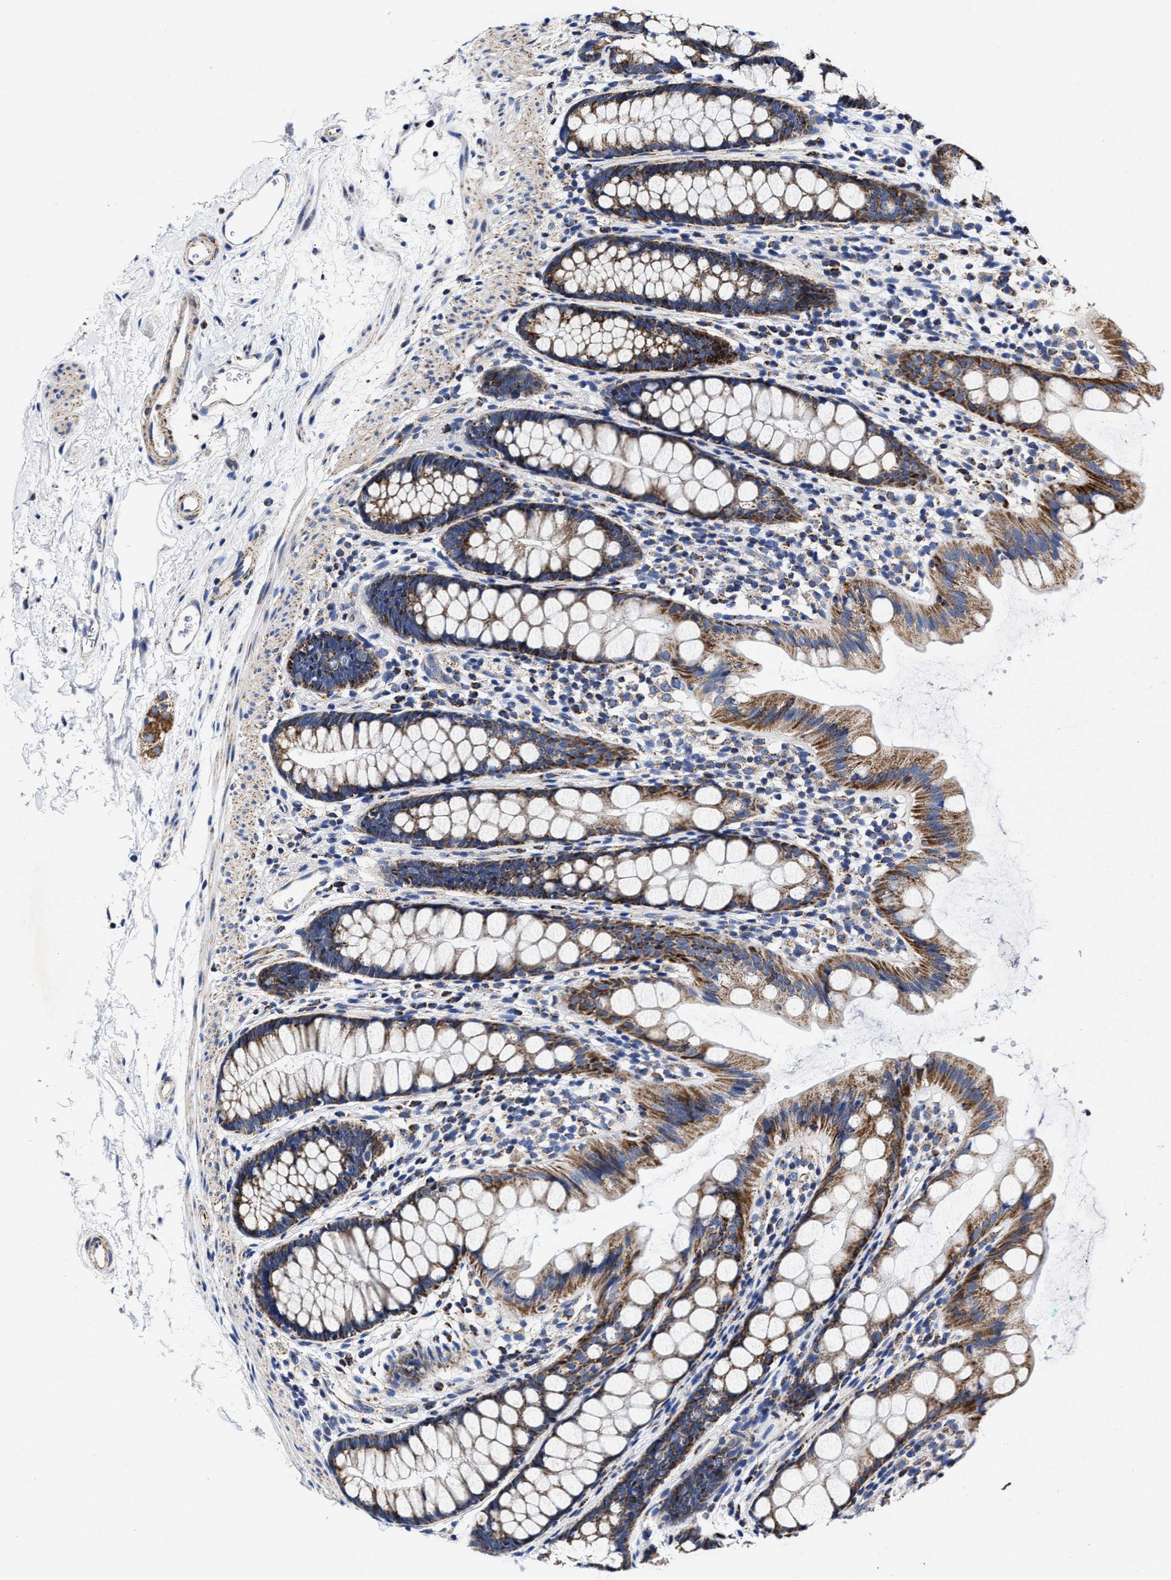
{"staining": {"intensity": "moderate", "quantity": ">75%", "location": "cytoplasmic/membranous"}, "tissue": "rectum", "cell_type": "Glandular cells", "image_type": "normal", "snomed": [{"axis": "morphology", "description": "Normal tissue, NOS"}, {"axis": "topography", "description": "Rectum"}], "caption": "A high-resolution photomicrograph shows immunohistochemistry (IHC) staining of benign rectum, which reveals moderate cytoplasmic/membranous staining in approximately >75% of glandular cells. The protein is stained brown, and the nuclei are stained in blue (DAB IHC with brightfield microscopy, high magnification).", "gene": "HINT2", "patient": {"sex": "female", "age": 65}}